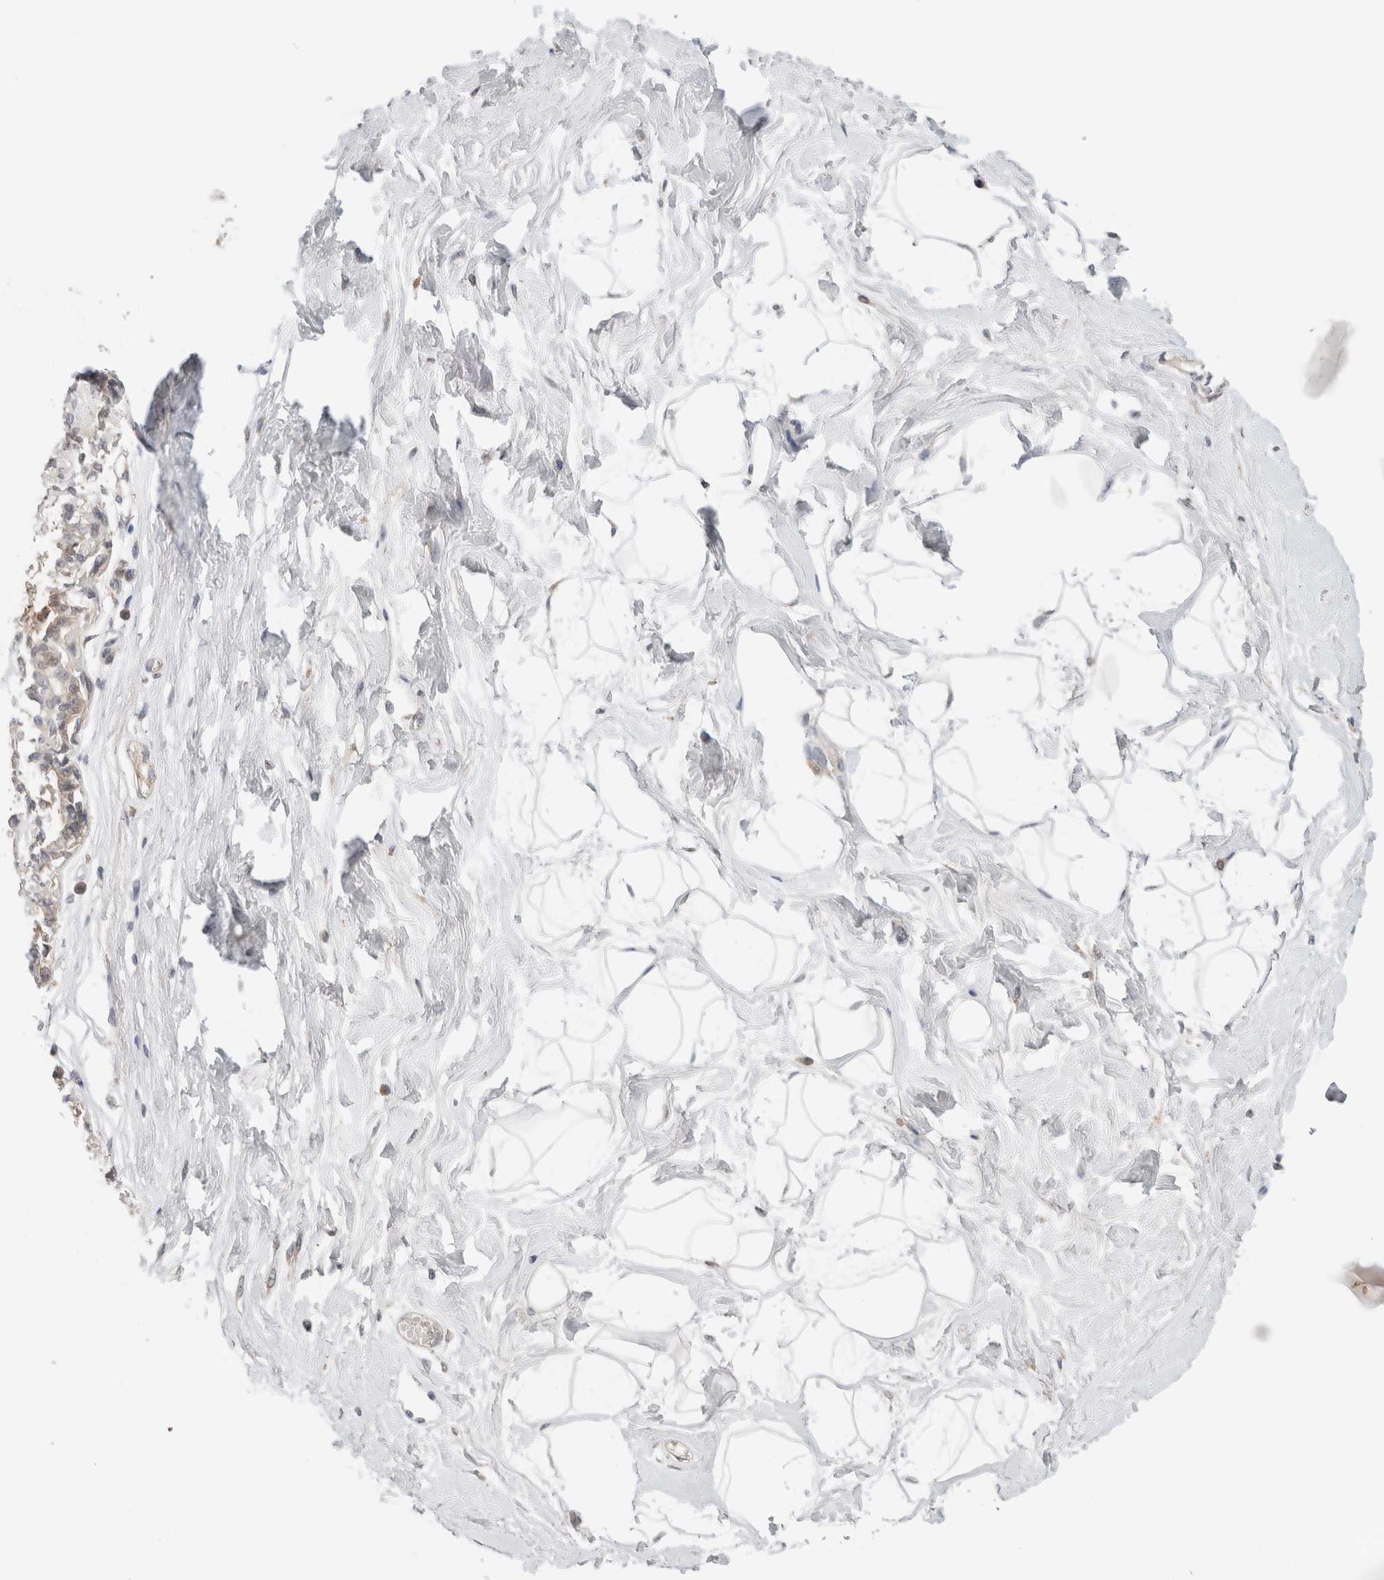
{"staining": {"intensity": "negative", "quantity": "none", "location": "none"}, "tissue": "breast", "cell_type": "Adipocytes", "image_type": "normal", "snomed": [{"axis": "morphology", "description": "Normal tissue, NOS"}, {"axis": "topography", "description": "Breast"}], "caption": "High power microscopy micrograph of an immunohistochemistry (IHC) histopathology image of normal breast, revealing no significant staining in adipocytes.", "gene": "SGK1", "patient": {"sex": "female", "age": 45}}